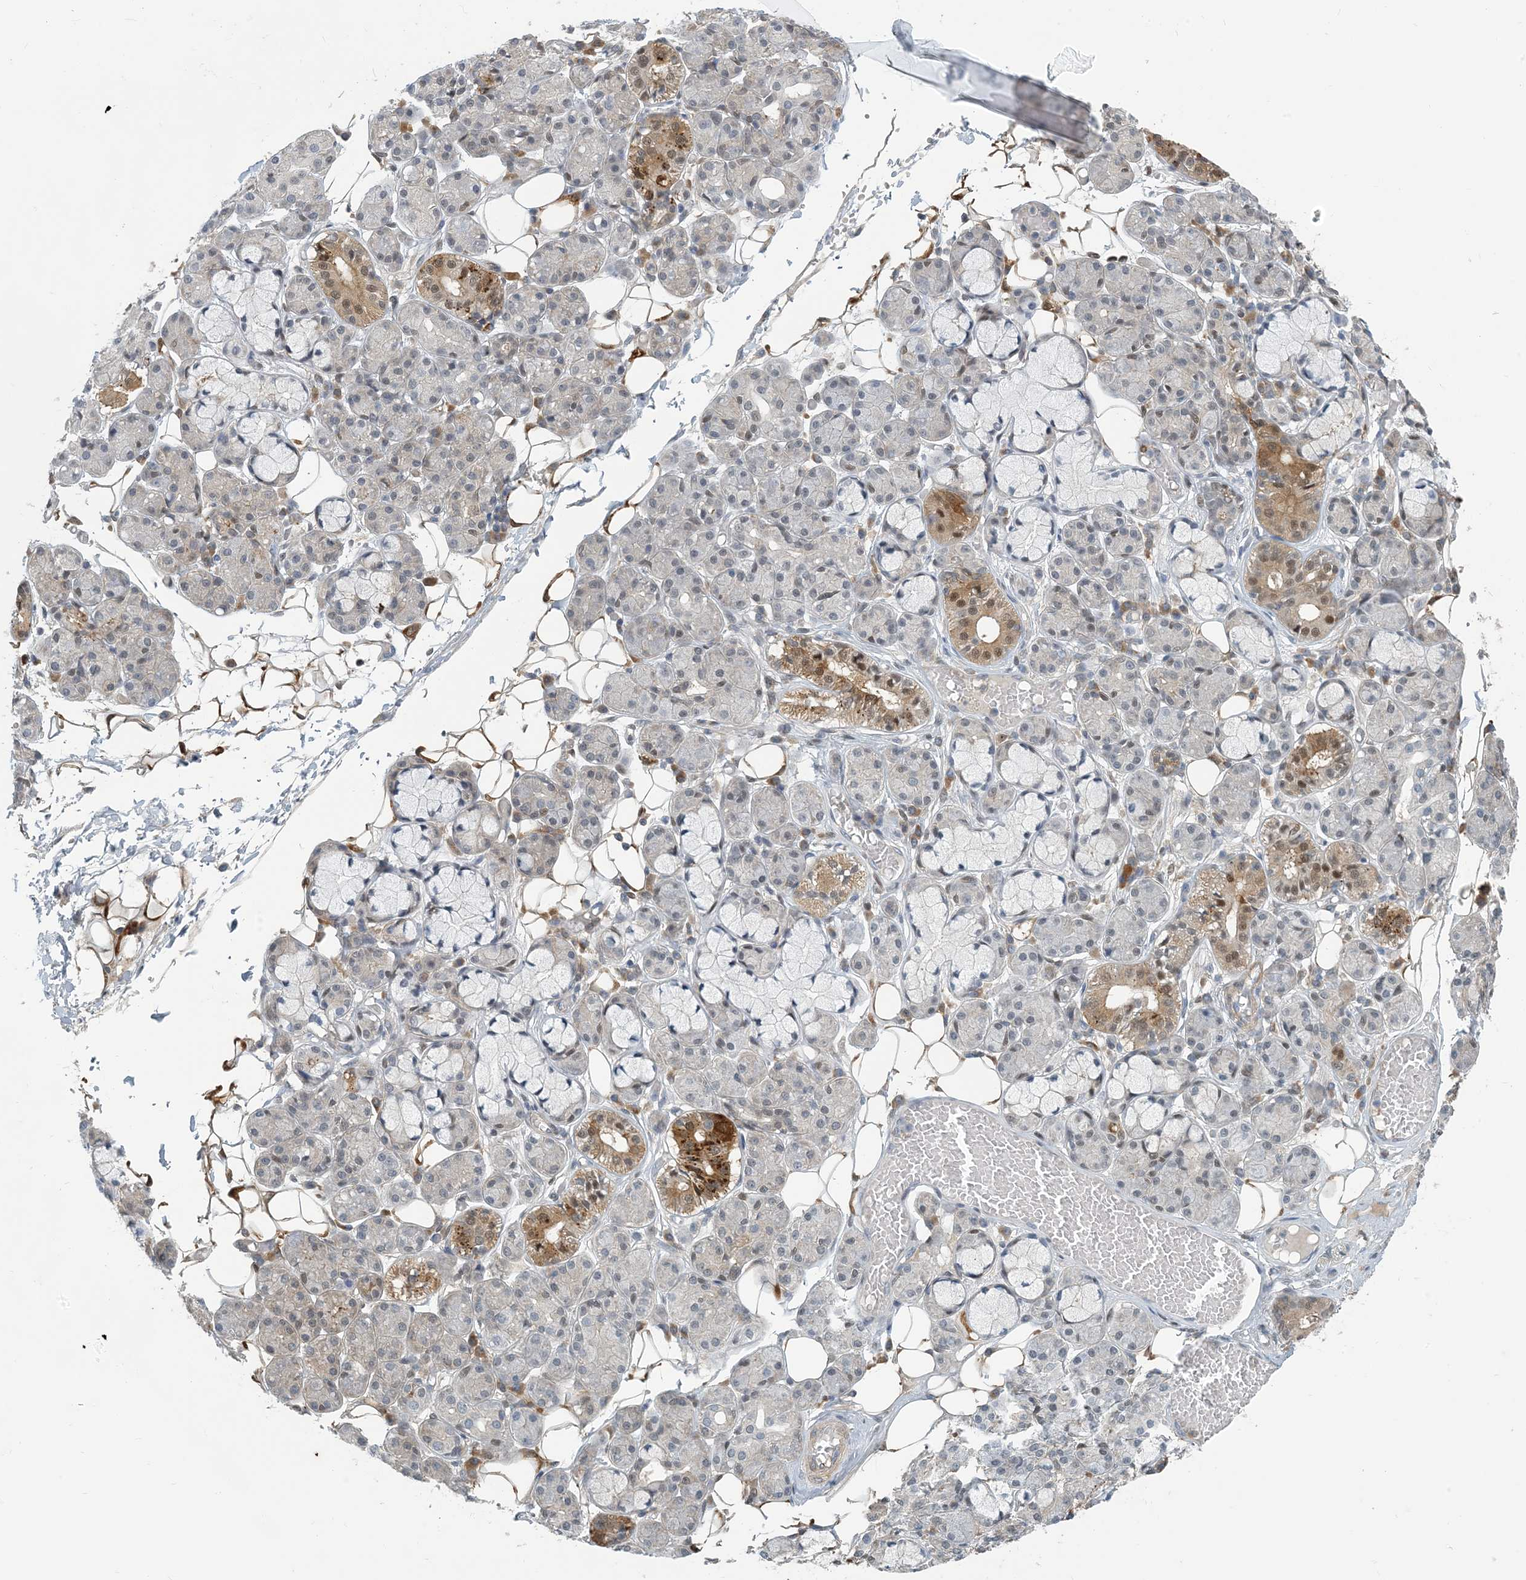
{"staining": {"intensity": "moderate", "quantity": "<25%", "location": "cytoplasmic/membranous,nuclear"}, "tissue": "salivary gland", "cell_type": "Glandular cells", "image_type": "normal", "snomed": [{"axis": "morphology", "description": "Normal tissue, NOS"}, {"axis": "topography", "description": "Salivary gland"}], "caption": "This histopathology image shows immunohistochemistry staining of benign salivary gland, with low moderate cytoplasmic/membranous,nuclear staining in approximately <25% of glandular cells.", "gene": "ZC3H12A", "patient": {"sex": "male", "age": 63}}